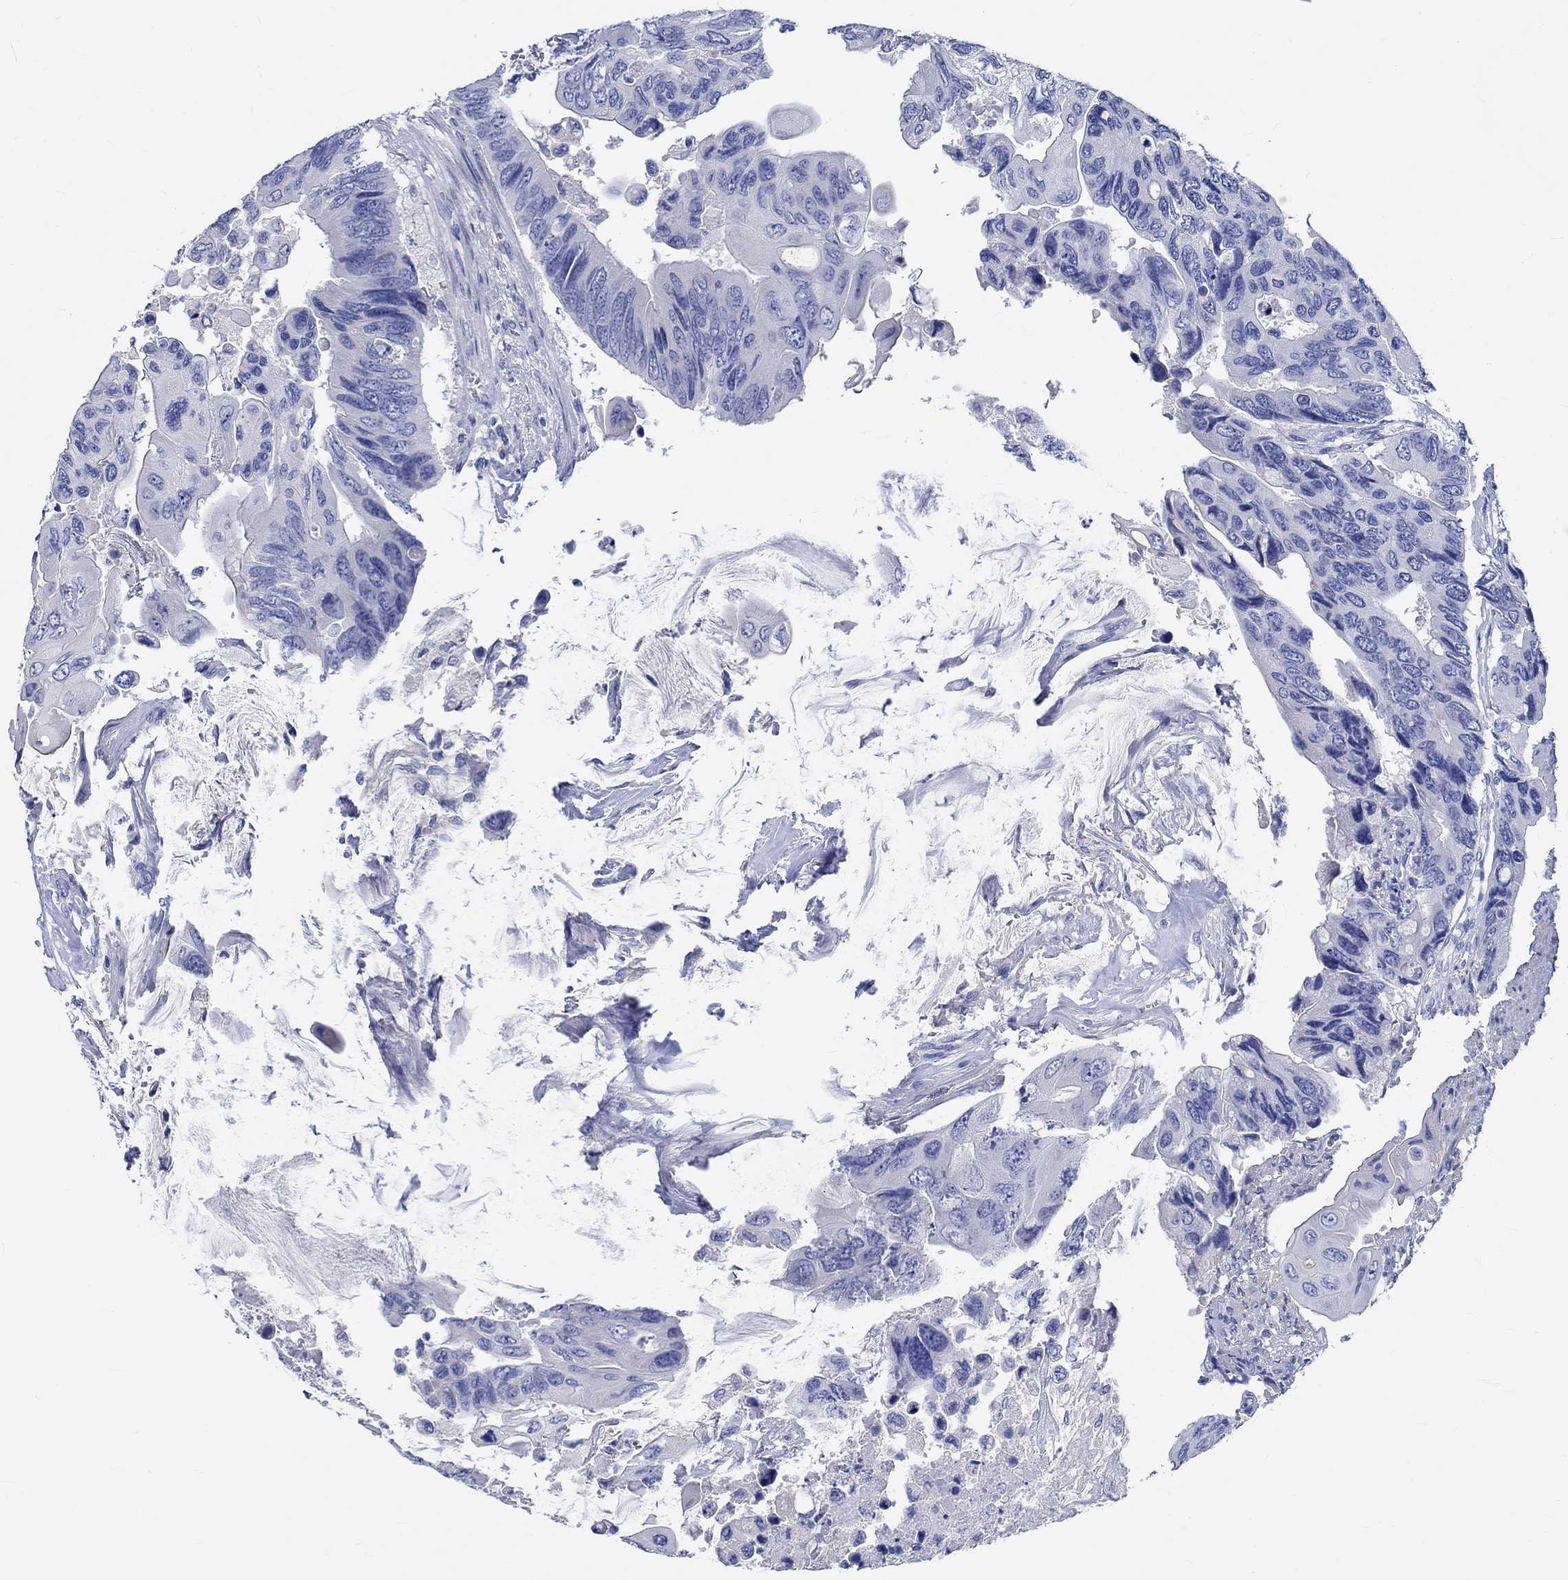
{"staining": {"intensity": "negative", "quantity": "none", "location": "none"}, "tissue": "colorectal cancer", "cell_type": "Tumor cells", "image_type": "cancer", "snomed": [{"axis": "morphology", "description": "Adenocarcinoma, NOS"}, {"axis": "topography", "description": "Rectum"}], "caption": "This is an IHC micrograph of colorectal adenocarcinoma. There is no positivity in tumor cells.", "gene": "SHISA4", "patient": {"sex": "male", "age": 63}}